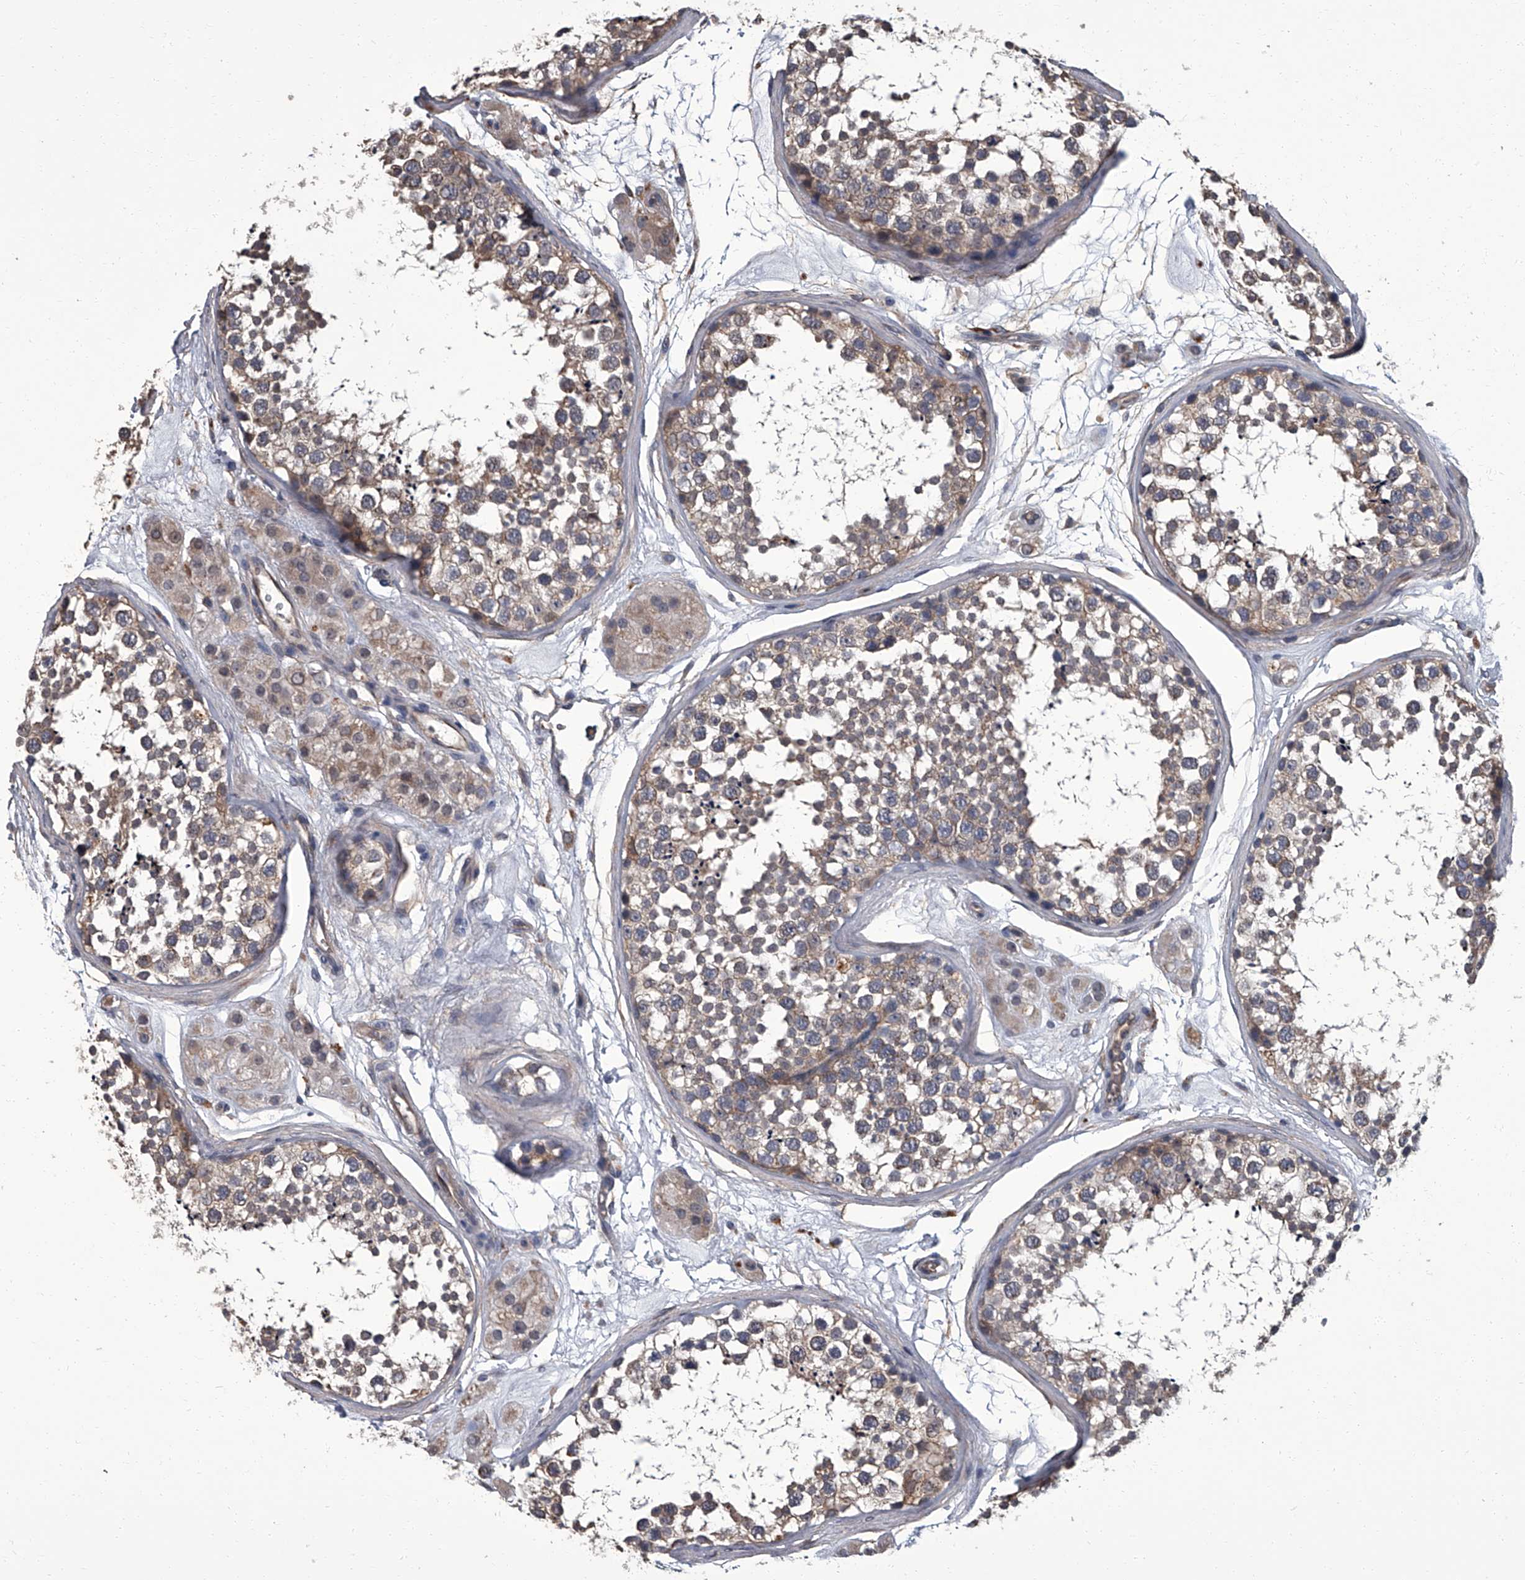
{"staining": {"intensity": "weak", "quantity": ">75%", "location": "cytoplasmic/membranous"}, "tissue": "testis", "cell_type": "Cells in seminiferous ducts", "image_type": "normal", "snomed": [{"axis": "morphology", "description": "Normal tissue, NOS"}, {"axis": "topography", "description": "Testis"}], "caption": "Testis stained for a protein (brown) displays weak cytoplasmic/membranous positive positivity in about >75% of cells in seminiferous ducts.", "gene": "SIRT4", "patient": {"sex": "male", "age": 56}}